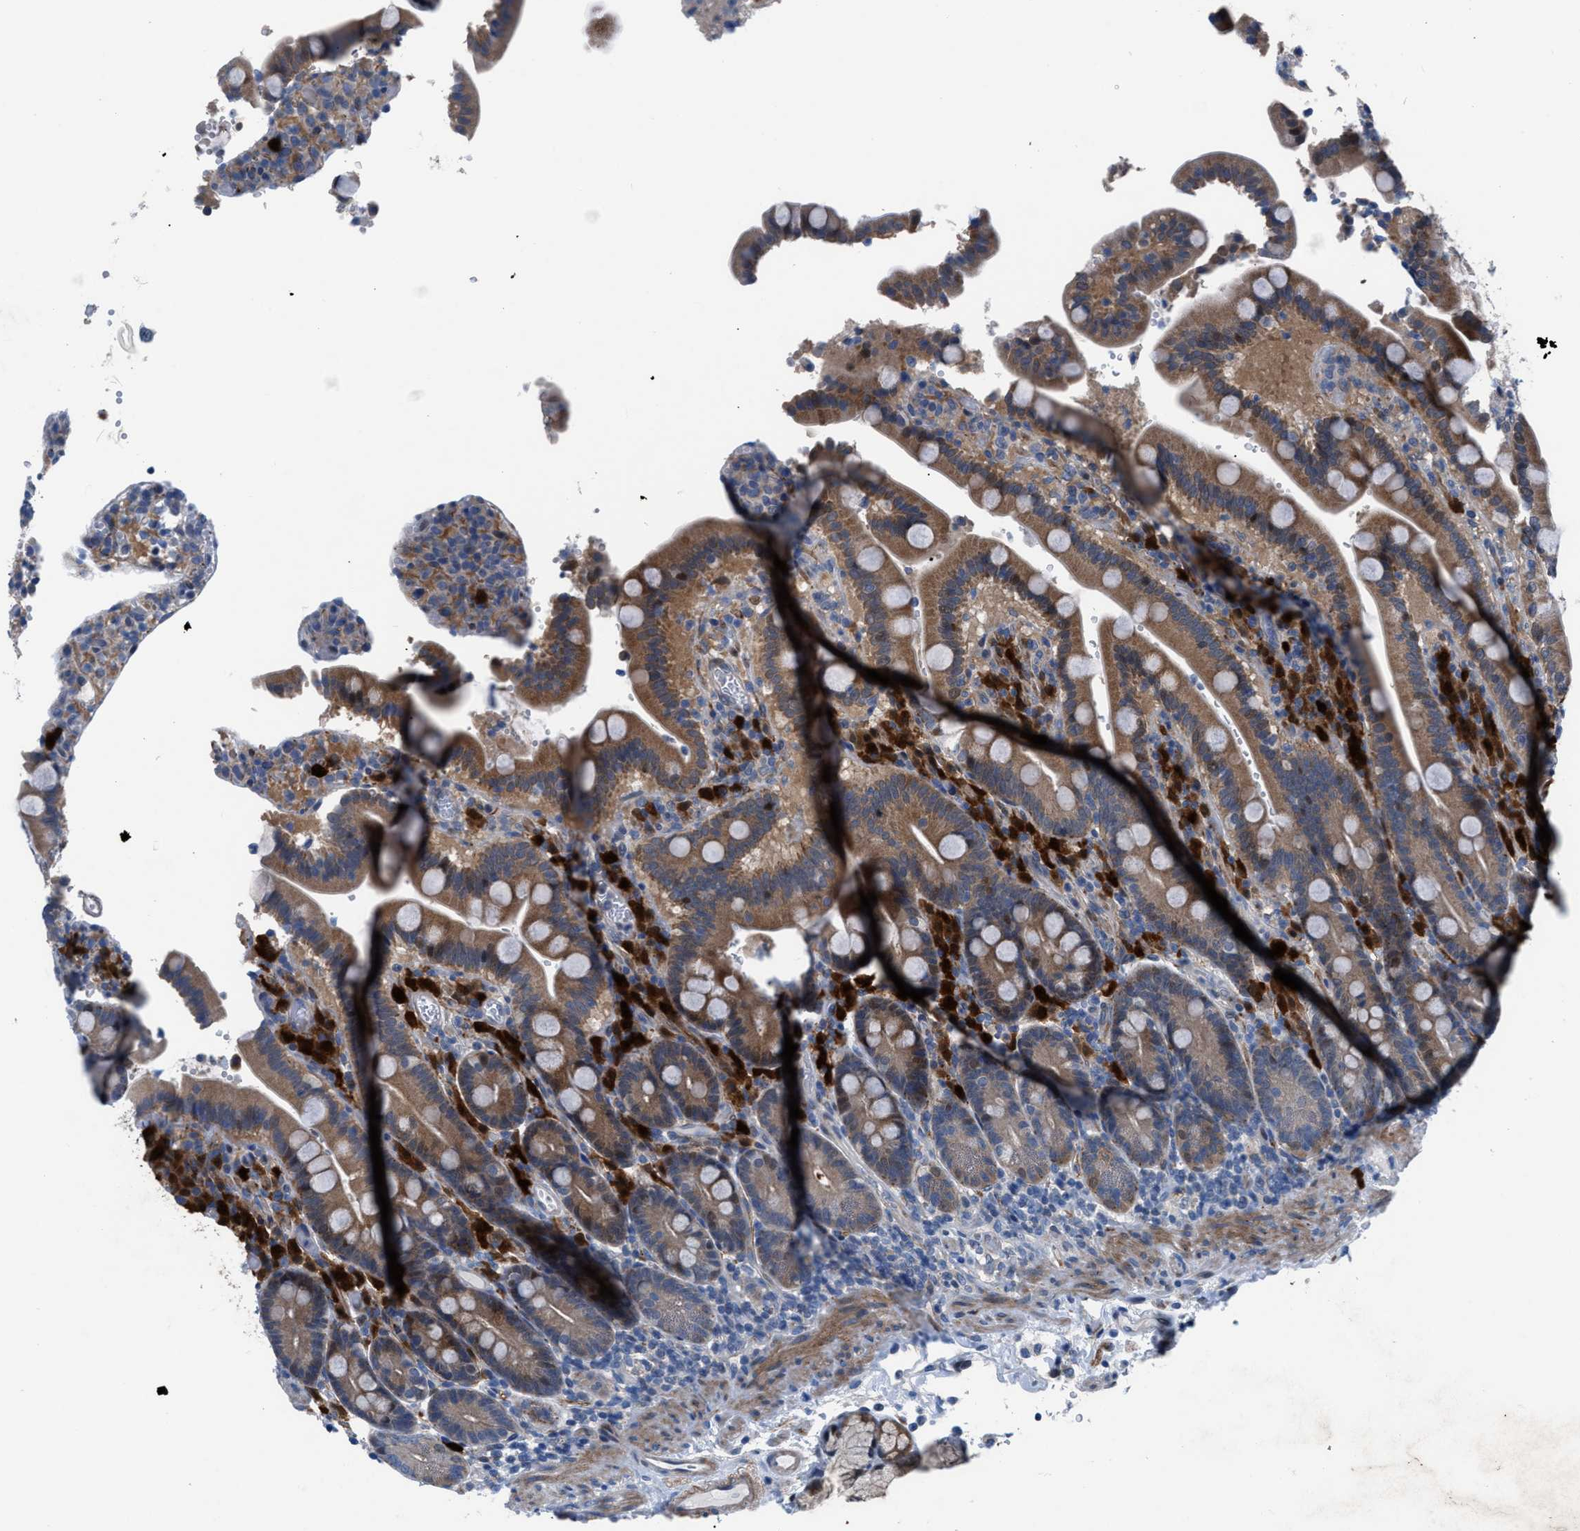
{"staining": {"intensity": "moderate", "quantity": ">75%", "location": "cytoplasmic/membranous"}, "tissue": "duodenum", "cell_type": "Glandular cells", "image_type": "normal", "snomed": [{"axis": "morphology", "description": "Normal tissue, NOS"}, {"axis": "topography", "description": "Small intestine, NOS"}], "caption": "Moderate cytoplasmic/membranous staining for a protein is appreciated in approximately >75% of glandular cells of benign duodenum using IHC.", "gene": "UAP1", "patient": {"sex": "female", "age": 71}}